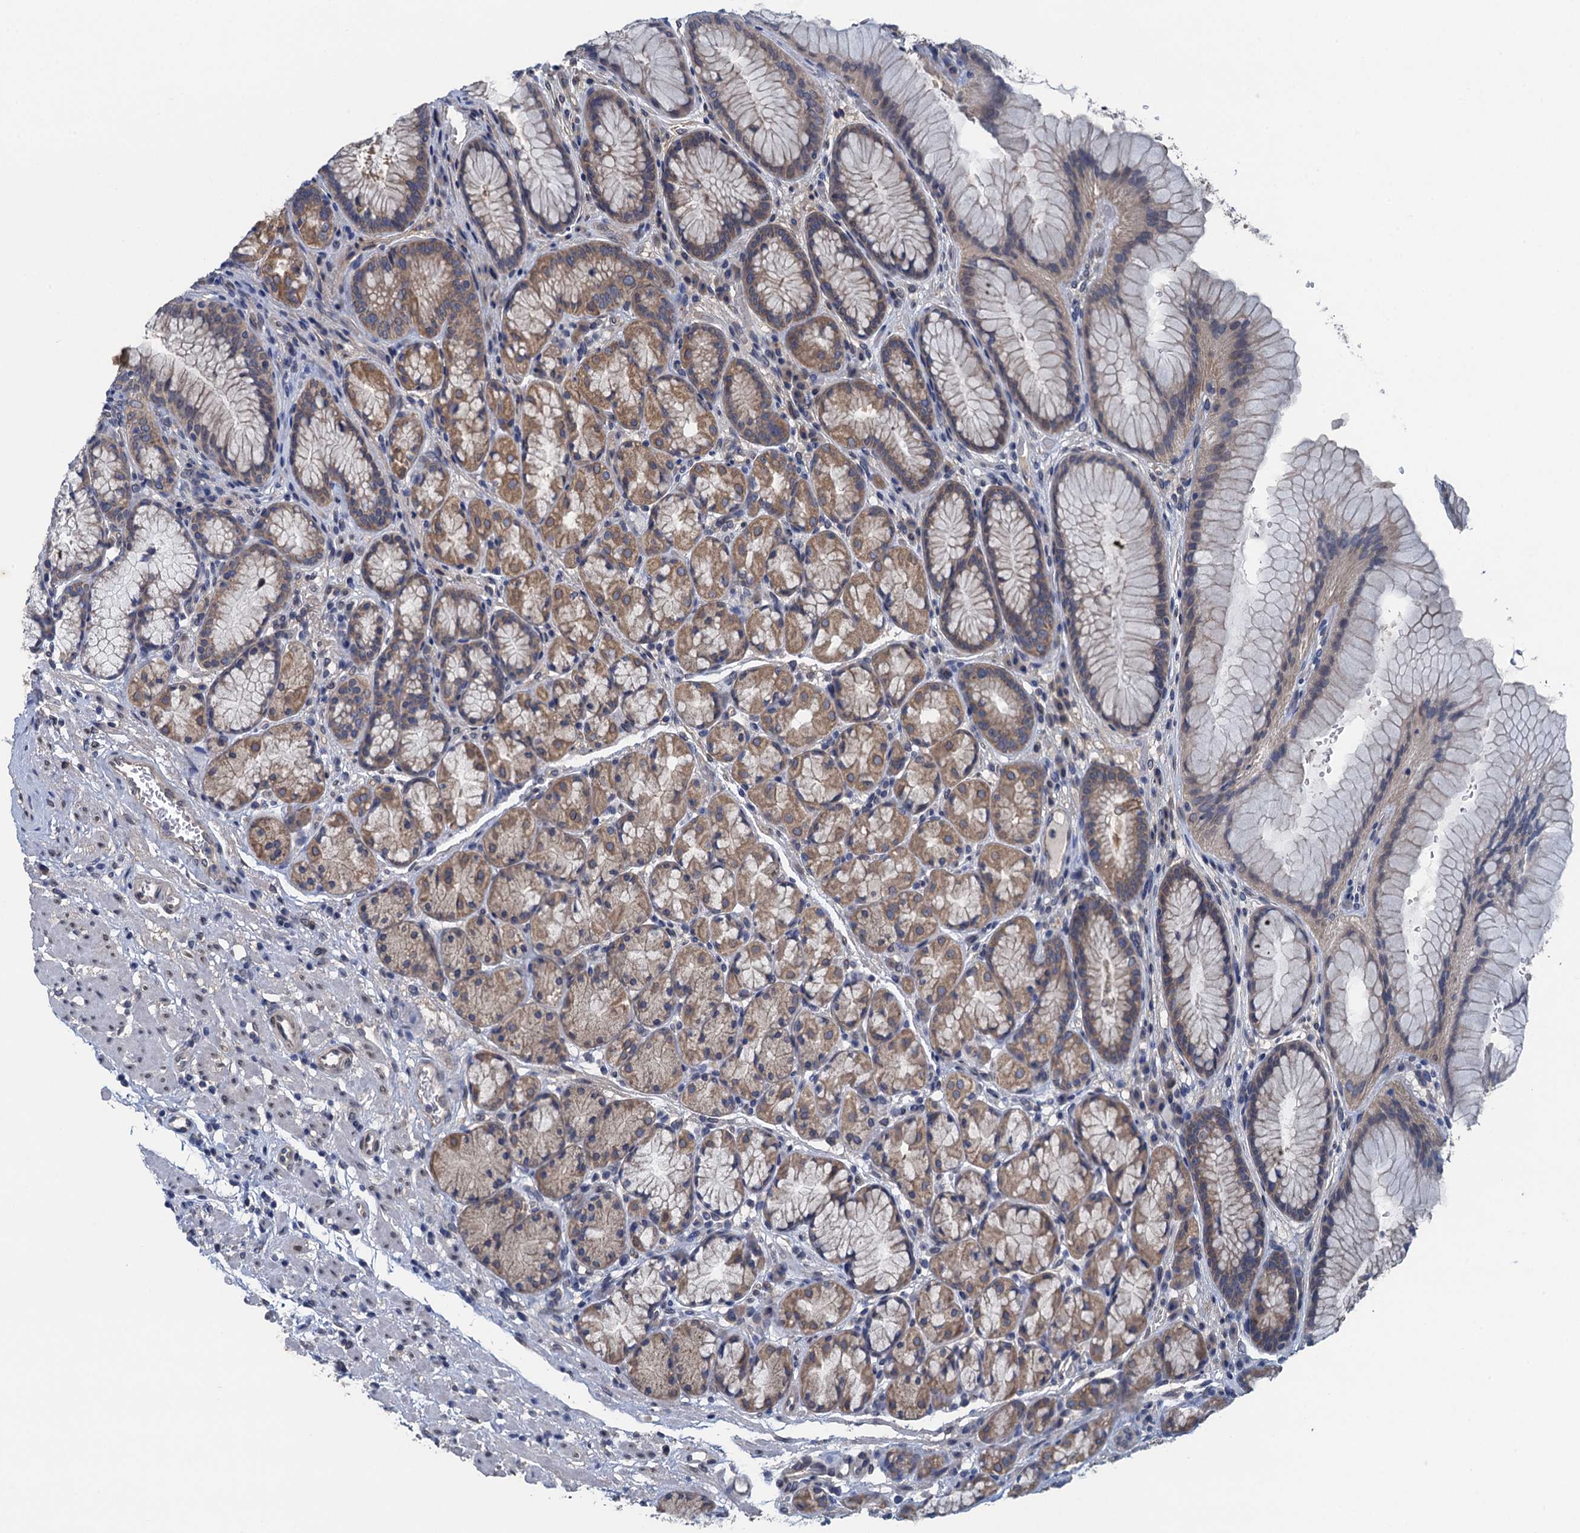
{"staining": {"intensity": "moderate", "quantity": ">75%", "location": "cytoplasmic/membranous"}, "tissue": "stomach", "cell_type": "Glandular cells", "image_type": "normal", "snomed": [{"axis": "morphology", "description": "Normal tissue, NOS"}, {"axis": "topography", "description": "Stomach"}], "caption": "Stomach stained with immunohistochemistry shows moderate cytoplasmic/membranous positivity in about >75% of glandular cells.", "gene": "CTU2", "patient": {"sex": "male", "age": 63}}